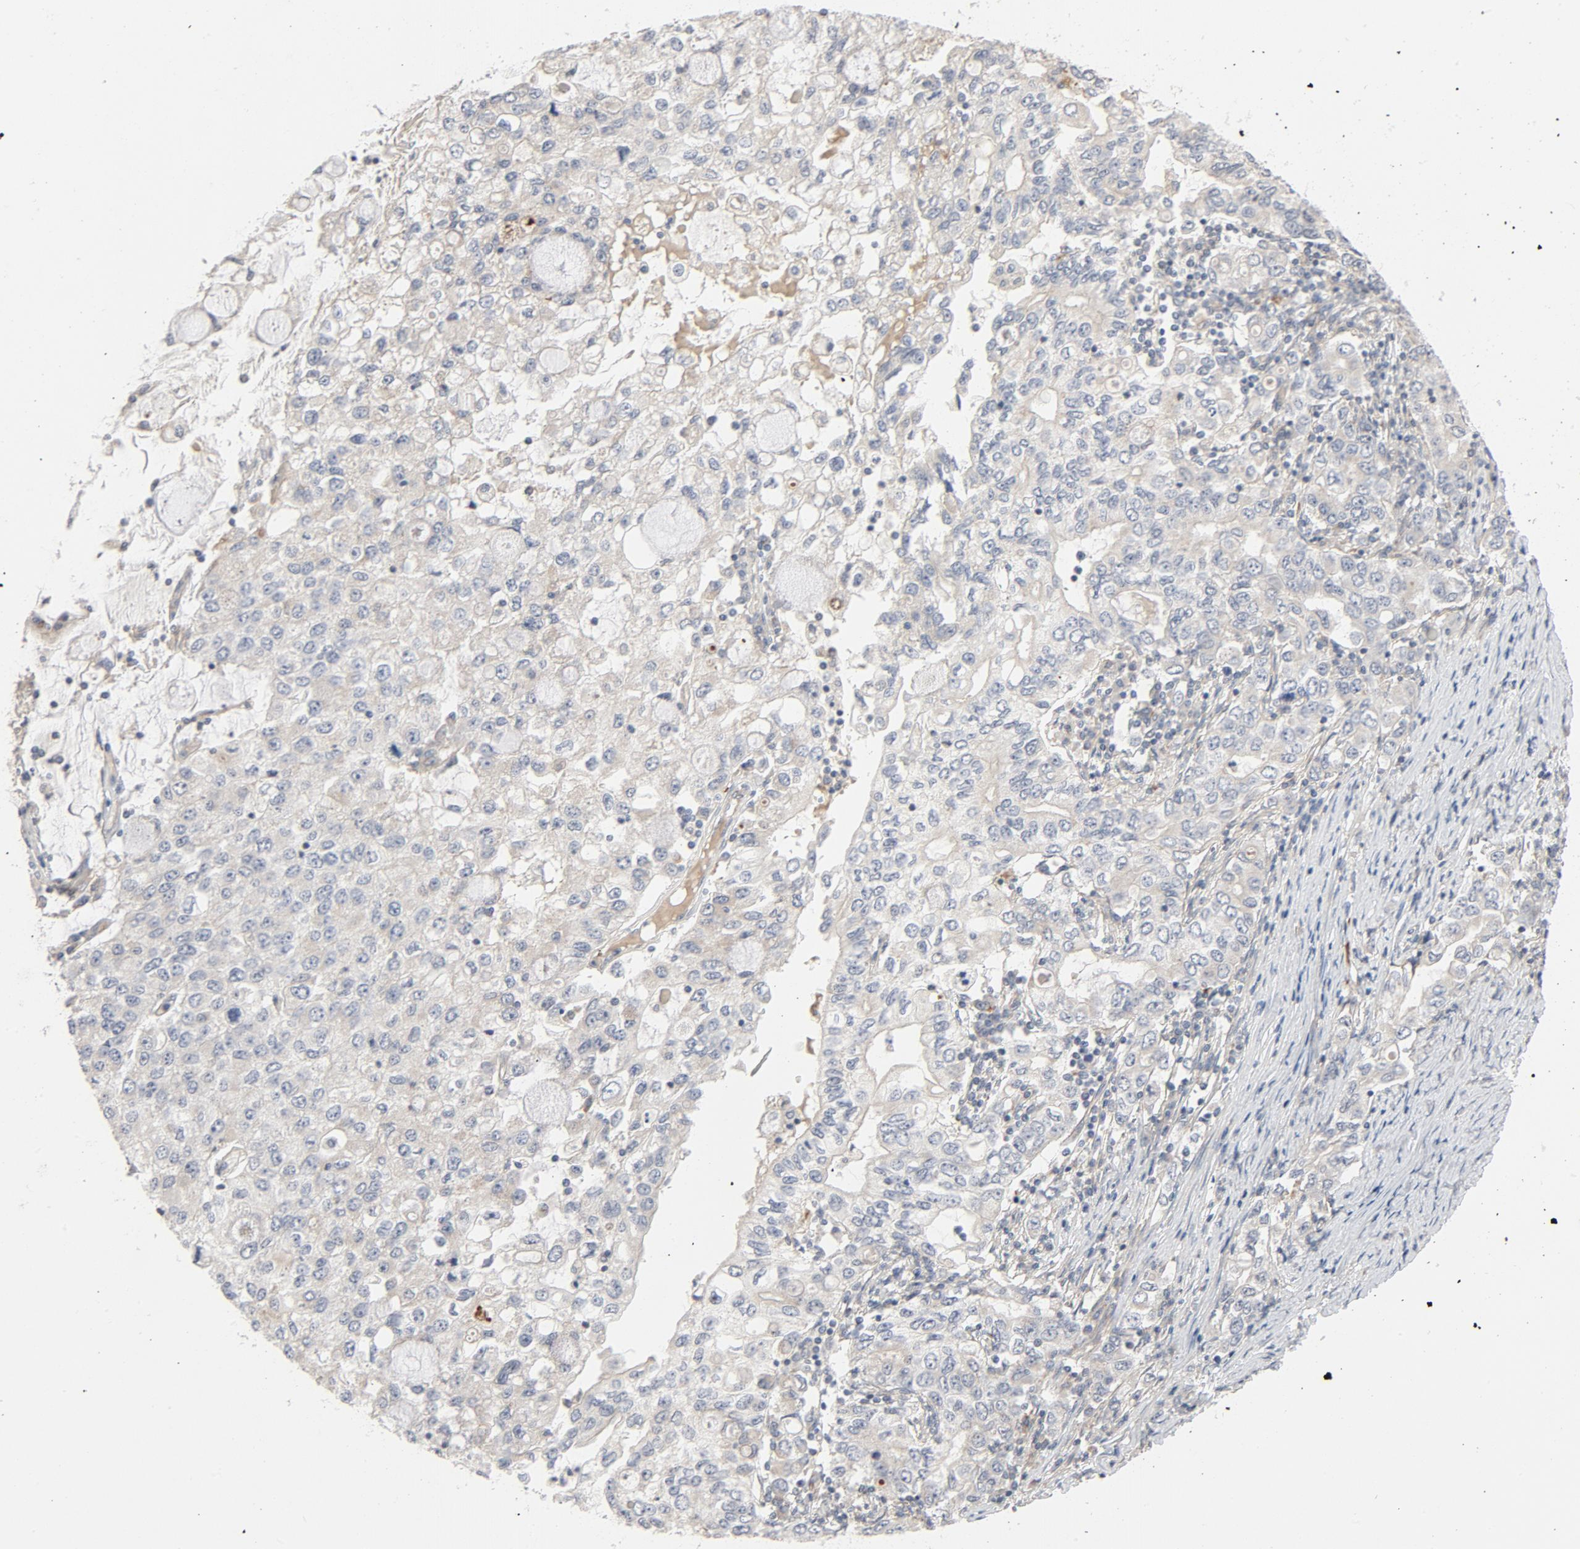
{"staining": {"intensity": "negative", "quantity": "none", "location": "none"}, "tissue": "stomach cancer", "cell_type": "Tumor cells", "image_type": "cancer", "snomed": [{"axis": "morphology", "description": "Adenocarcinoma, NOS"}, {"axis": "topography", "description": "Stomach, lower"}], "caption": "Protein analysis of stomach cancer (adenocarcinoma) demonstrates no significant staining in tumor cells.", "gene": "TRIOBP", "patient": {"sex": "female", "age": 72}}